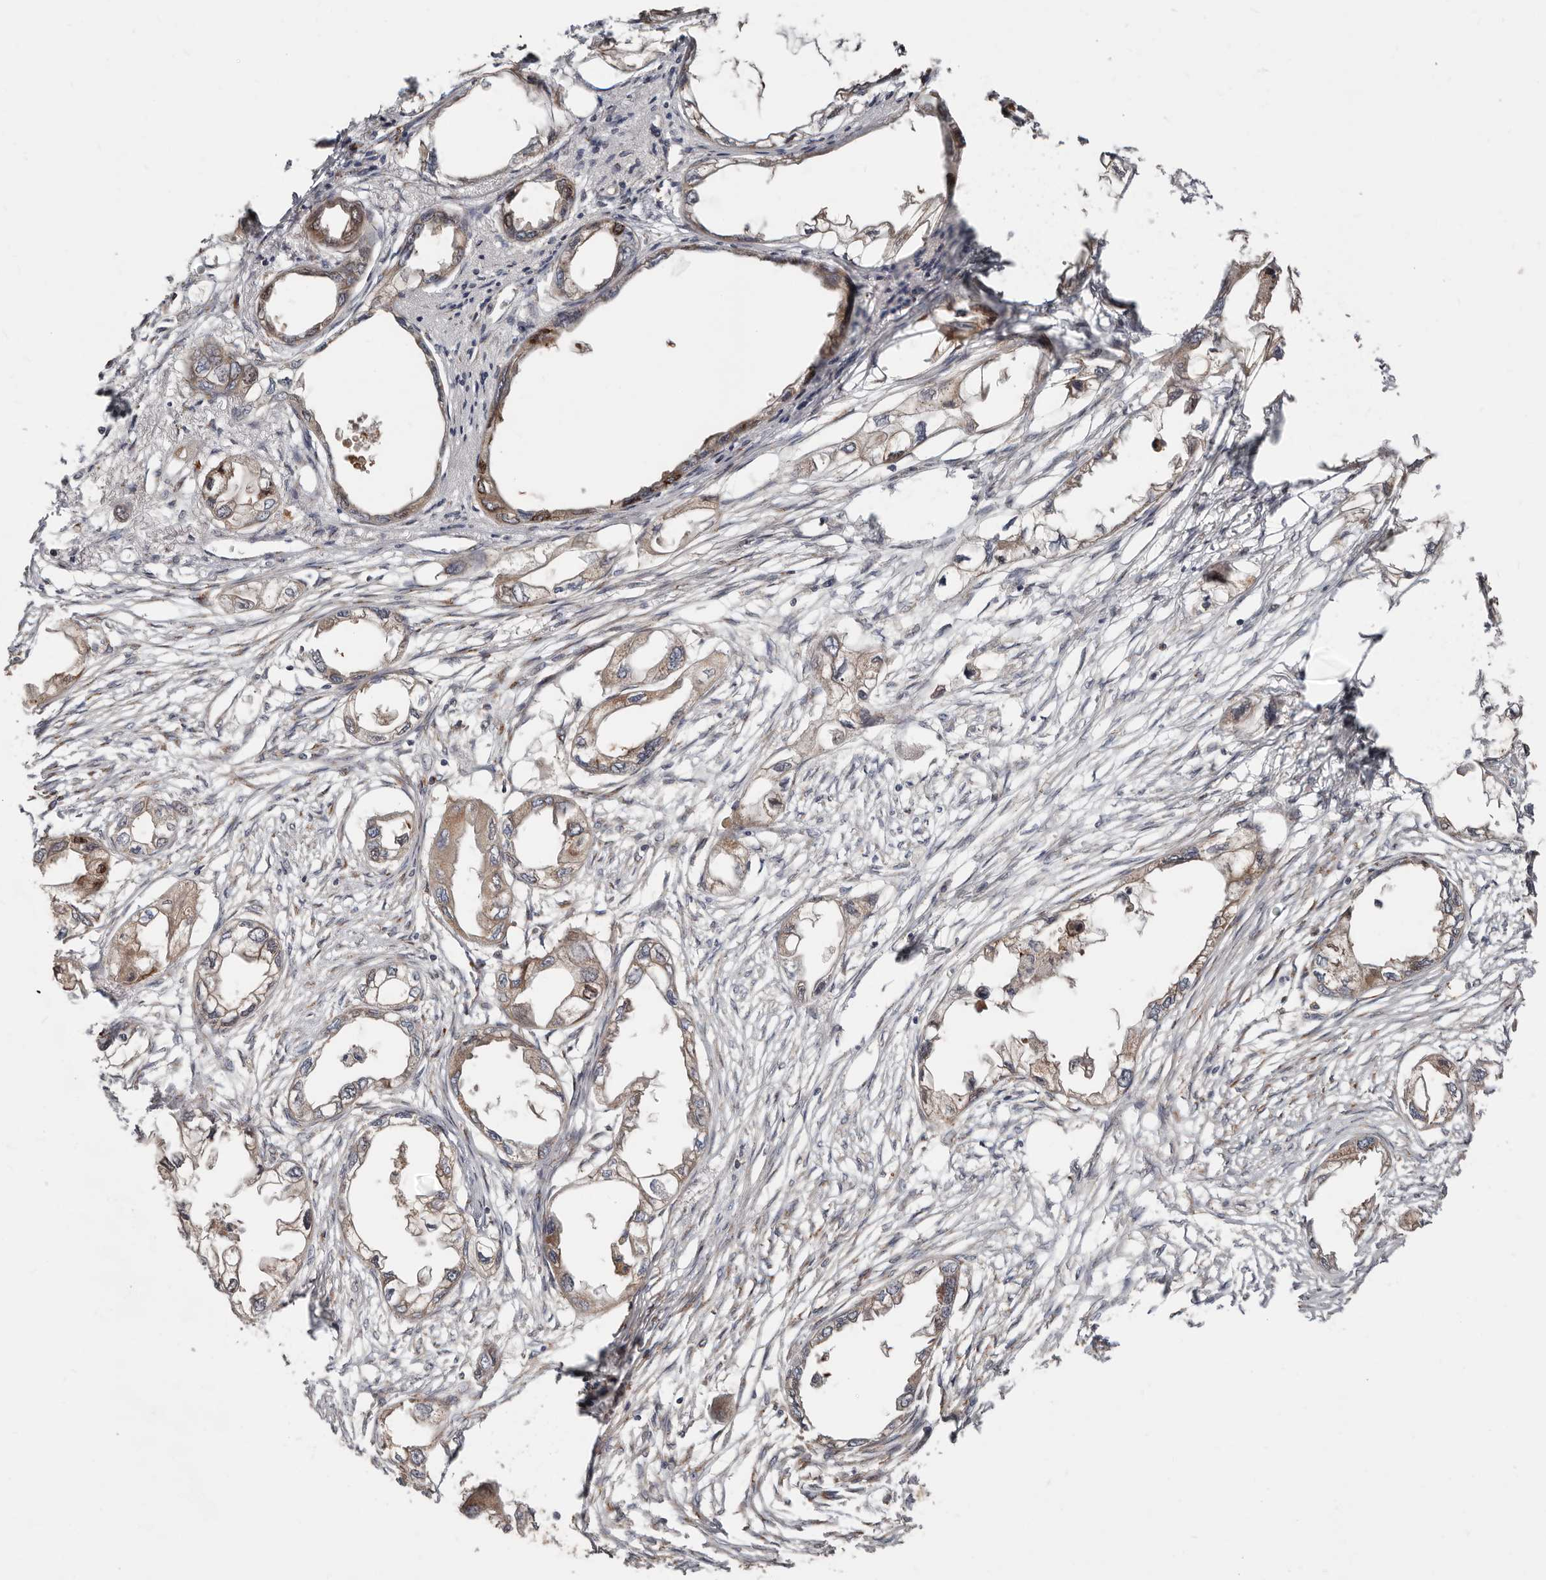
{"staining": {"intensity": "moderate", "quantity": ">75%", "location": "cytoplasmic/membranous"}, "tissue": "endometrial cancer", "cell_type": "Tumor cells", "image_type": "cancer", "snomed": [{"axis": "morphology", "description": "Adenocarcinoma, NOS"}, {"axis": "morphology", "description": "Adenocarcinoma, metastatic, NOS"}, {"axis": "topography", "description": "Adipose tissue"}, {"axis": "topography", "description": "Endometrium"}], "caption": "Moderate cytoplasmic/membranous positivity is present in about >75% of tumor cells in endometrial cancer.", "gene": "COG1", "patient": {"sex": "female", "age": 67}}